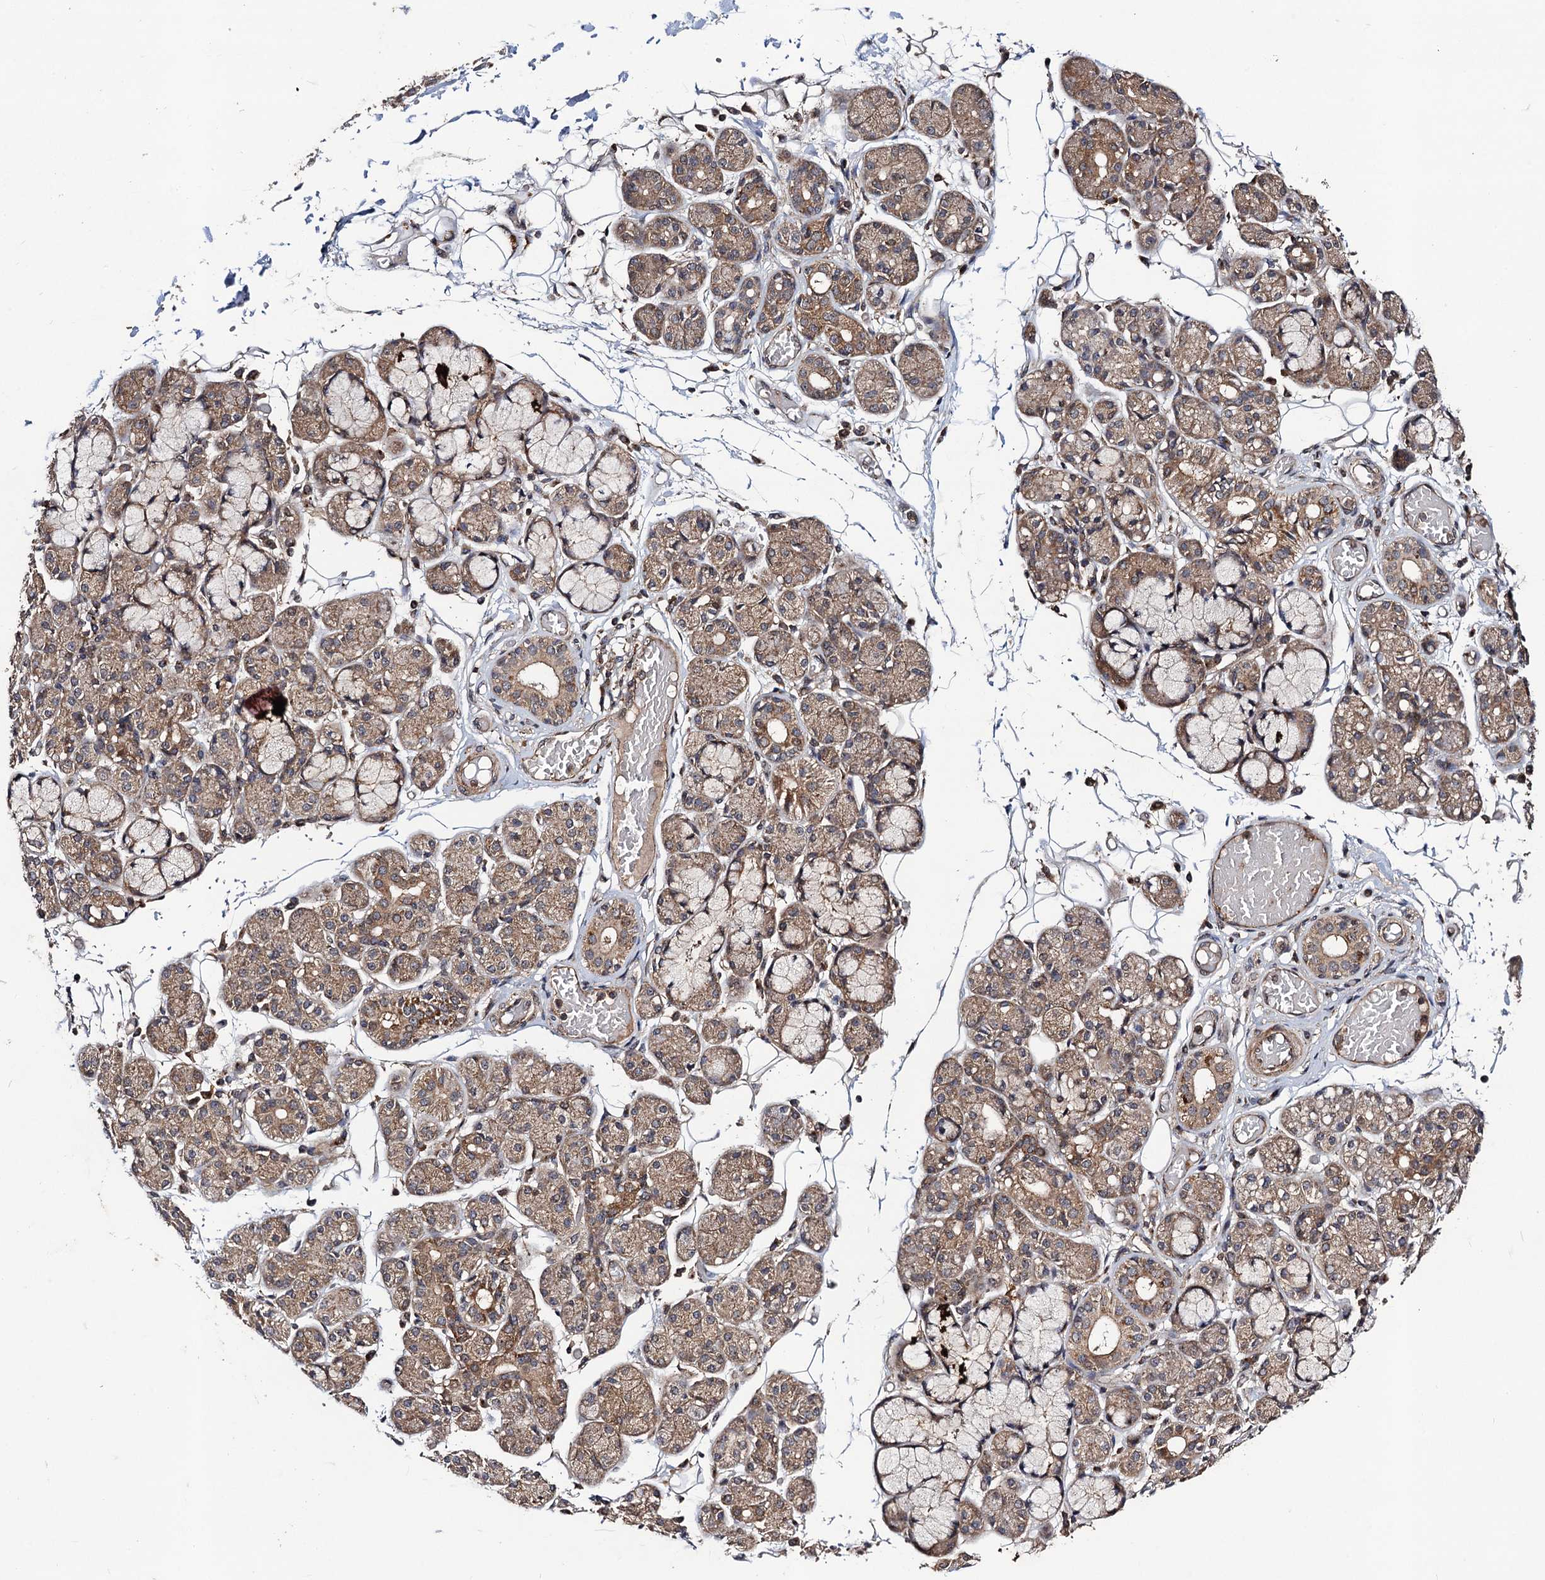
{"staining": {"intensity": "moderate", "quantity": ">75%", "location": "cytoplasmic/membranous"}, "tissue": "salivary gland", "cell_type": "Glandular cells", "image_type": "normal", "snomed": [{"axis": "morphology", "description": "Normal tissue, NOS"}, {"axis": "topography", "description": "Salivary gland"}], "caption": "Salivary gland was stained to show a protein in brown. There is medium levels of moderate cytoplasmic/membranous staining in approximately >75% of glandular cells. (Brightfield microscopy of DAB IHC at high magnification).", "gene": "KXD1", "patient": {"sex": "male", "age": 63}}